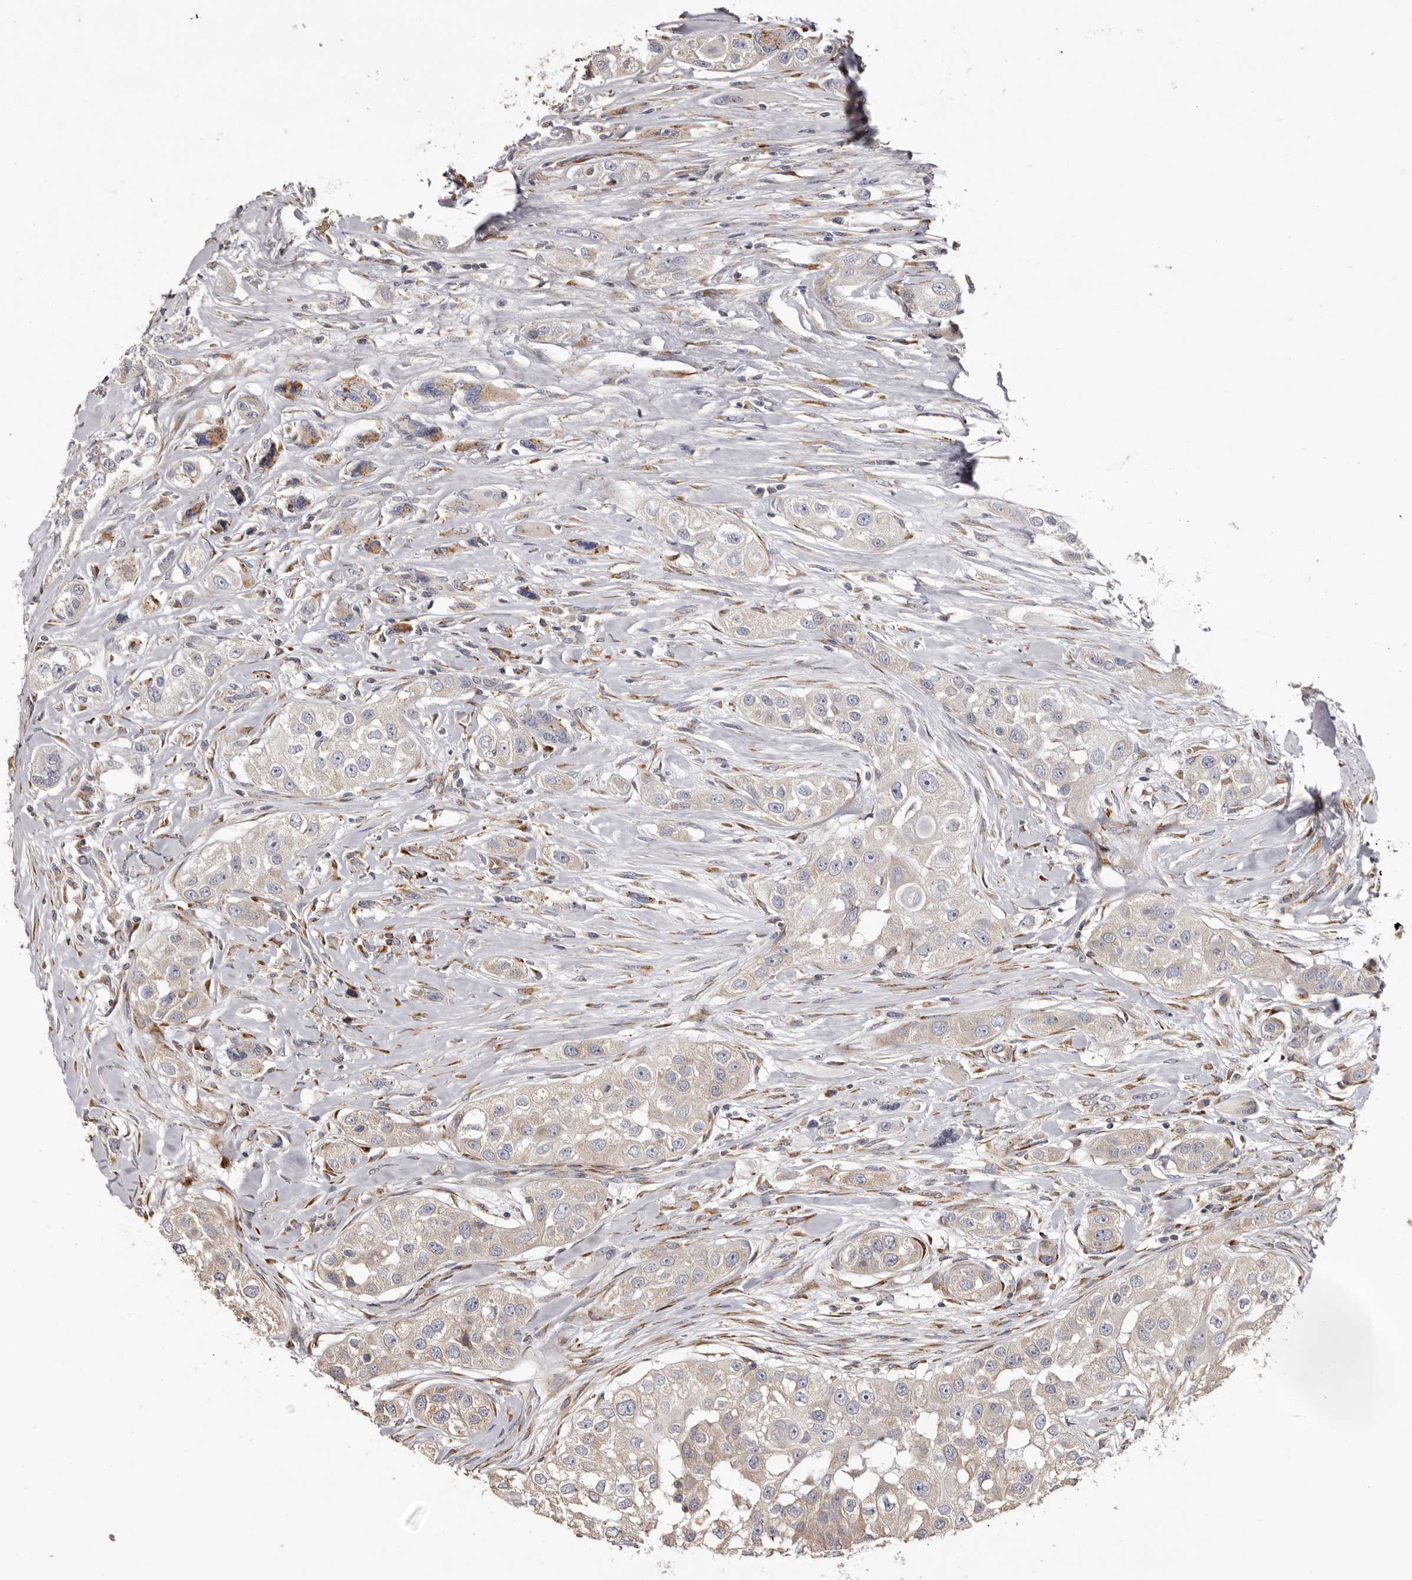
{"staining": {"intensity": "weak", "quantity": "<25%", "location": "cytoplasmic/membranous"}, "tissue": "head and neck cancer", "cell_type": "Tumor cells", "image_type": "cancer", "snomed": [{"axis": "morphology", "description": "Normal tissue, NOS"}, {"axis": "morphology", "description": "Squamous cell carcinoma, NOS"}, {"axis": "topography", "description": "Skeletal muscle"}, {"axis": "topography", "description": "Head-Neck"}], "caption": "The IHC image has no significant staining in tumor cells of head and neck squamous cell carcinoma tissue.", "gene": "PIGX", "patient": {"sex": "male", "age": 51}}